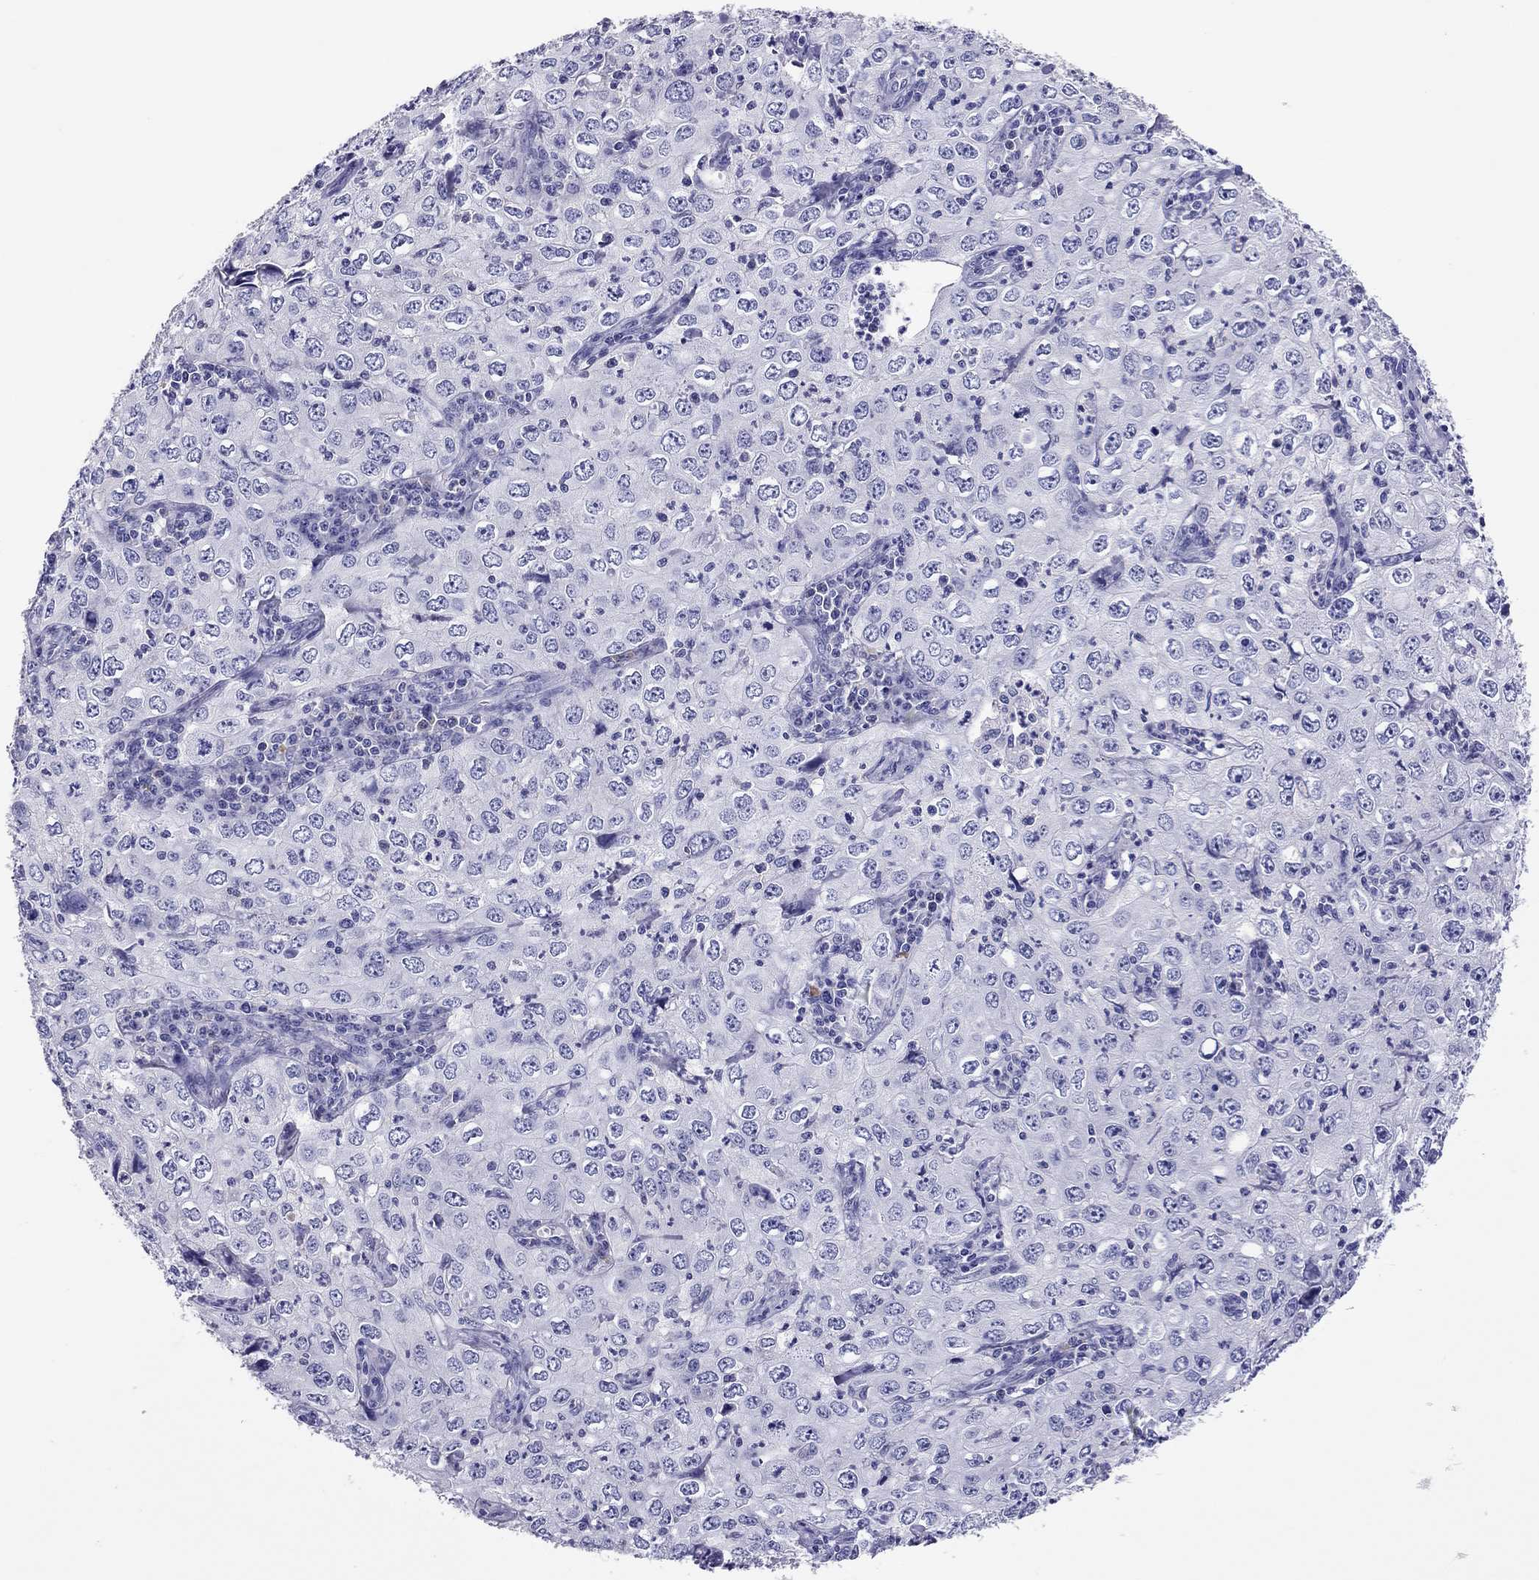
{"staining": {"intensity": "negative", "quantity": "none", "location": "none"}, "tissue": "cervical cancer", "cell_type": "Tumor cells", "image_type": "cancer", "snomed": [{"axis": "morphology", "description": "Squamous cell carcinoma, NOS"}, {"axis": "topography", "description": "Cervix"}], "caption": "Tumor cells show no significant protein expression in cervical squamous cell carcinoma.", "gene": "CALHM1", "patient": {"sex": "female", "age": 24}}